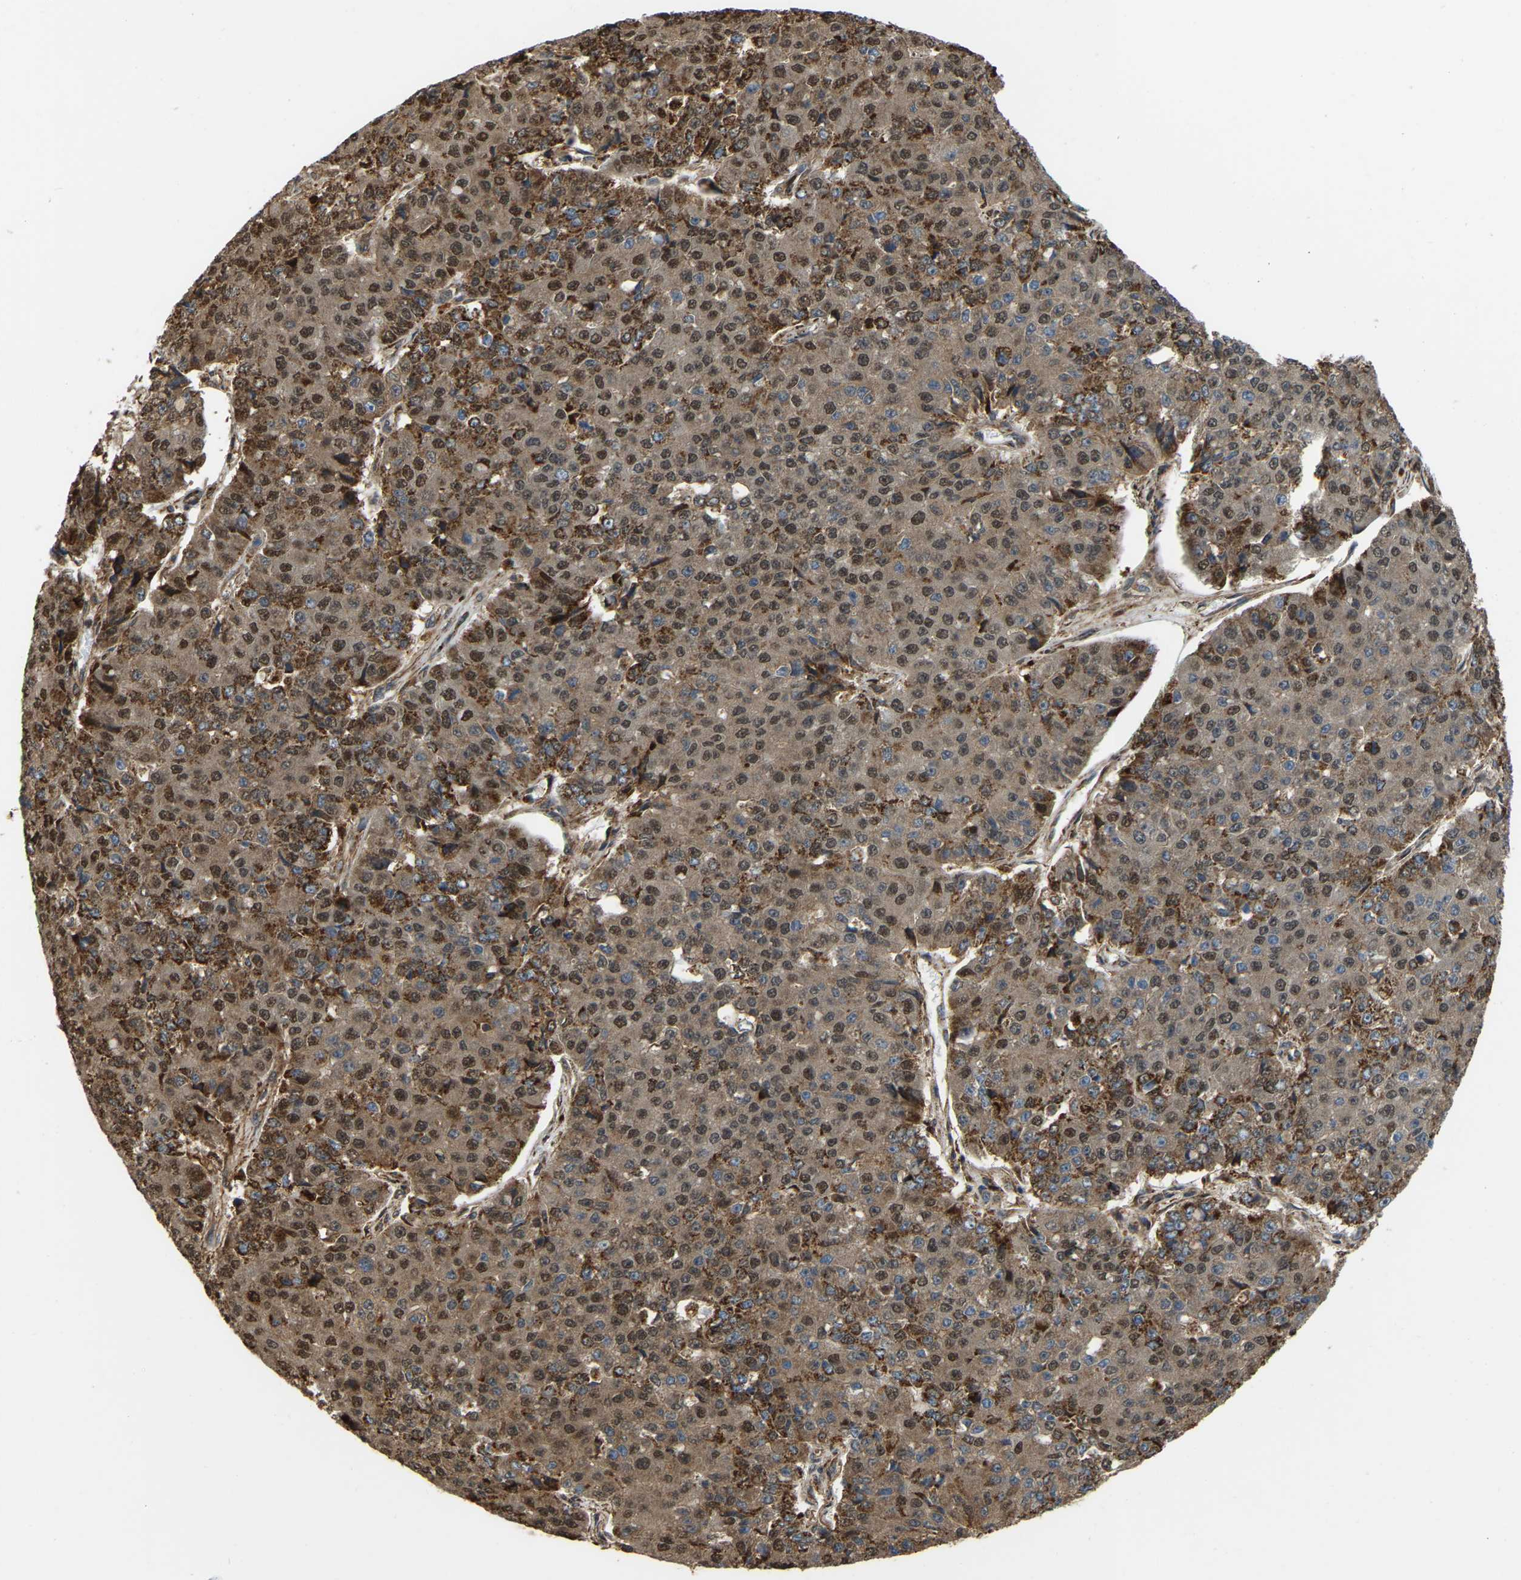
{"staining": {"intensity": "strong", "quantity": ">75%", "location": "cytoplasmic/membranous,nuclear"}, "tissue": "pancreatic cancer", "cell_type": "Tumor cells", "image_type": "cancer", "snomed": [{"axis": "morphology", "description": "Adenocarcinoma, NOS"}, {"axis": "topography", "description": "Pancreas"}], "caption": "Immunohistochemical staining of human pancreatic cancer shows high levels of strong cytoplasmic/membranous and nuclear protein staining in about >75% of tumor cells. The staining was performed using DAB, with brown indicating positive protein expression. Nuclei are stained blue with hematoxylin.", "gene": "SAMD9L", "patient": {"sex": "male", "age": 50}}